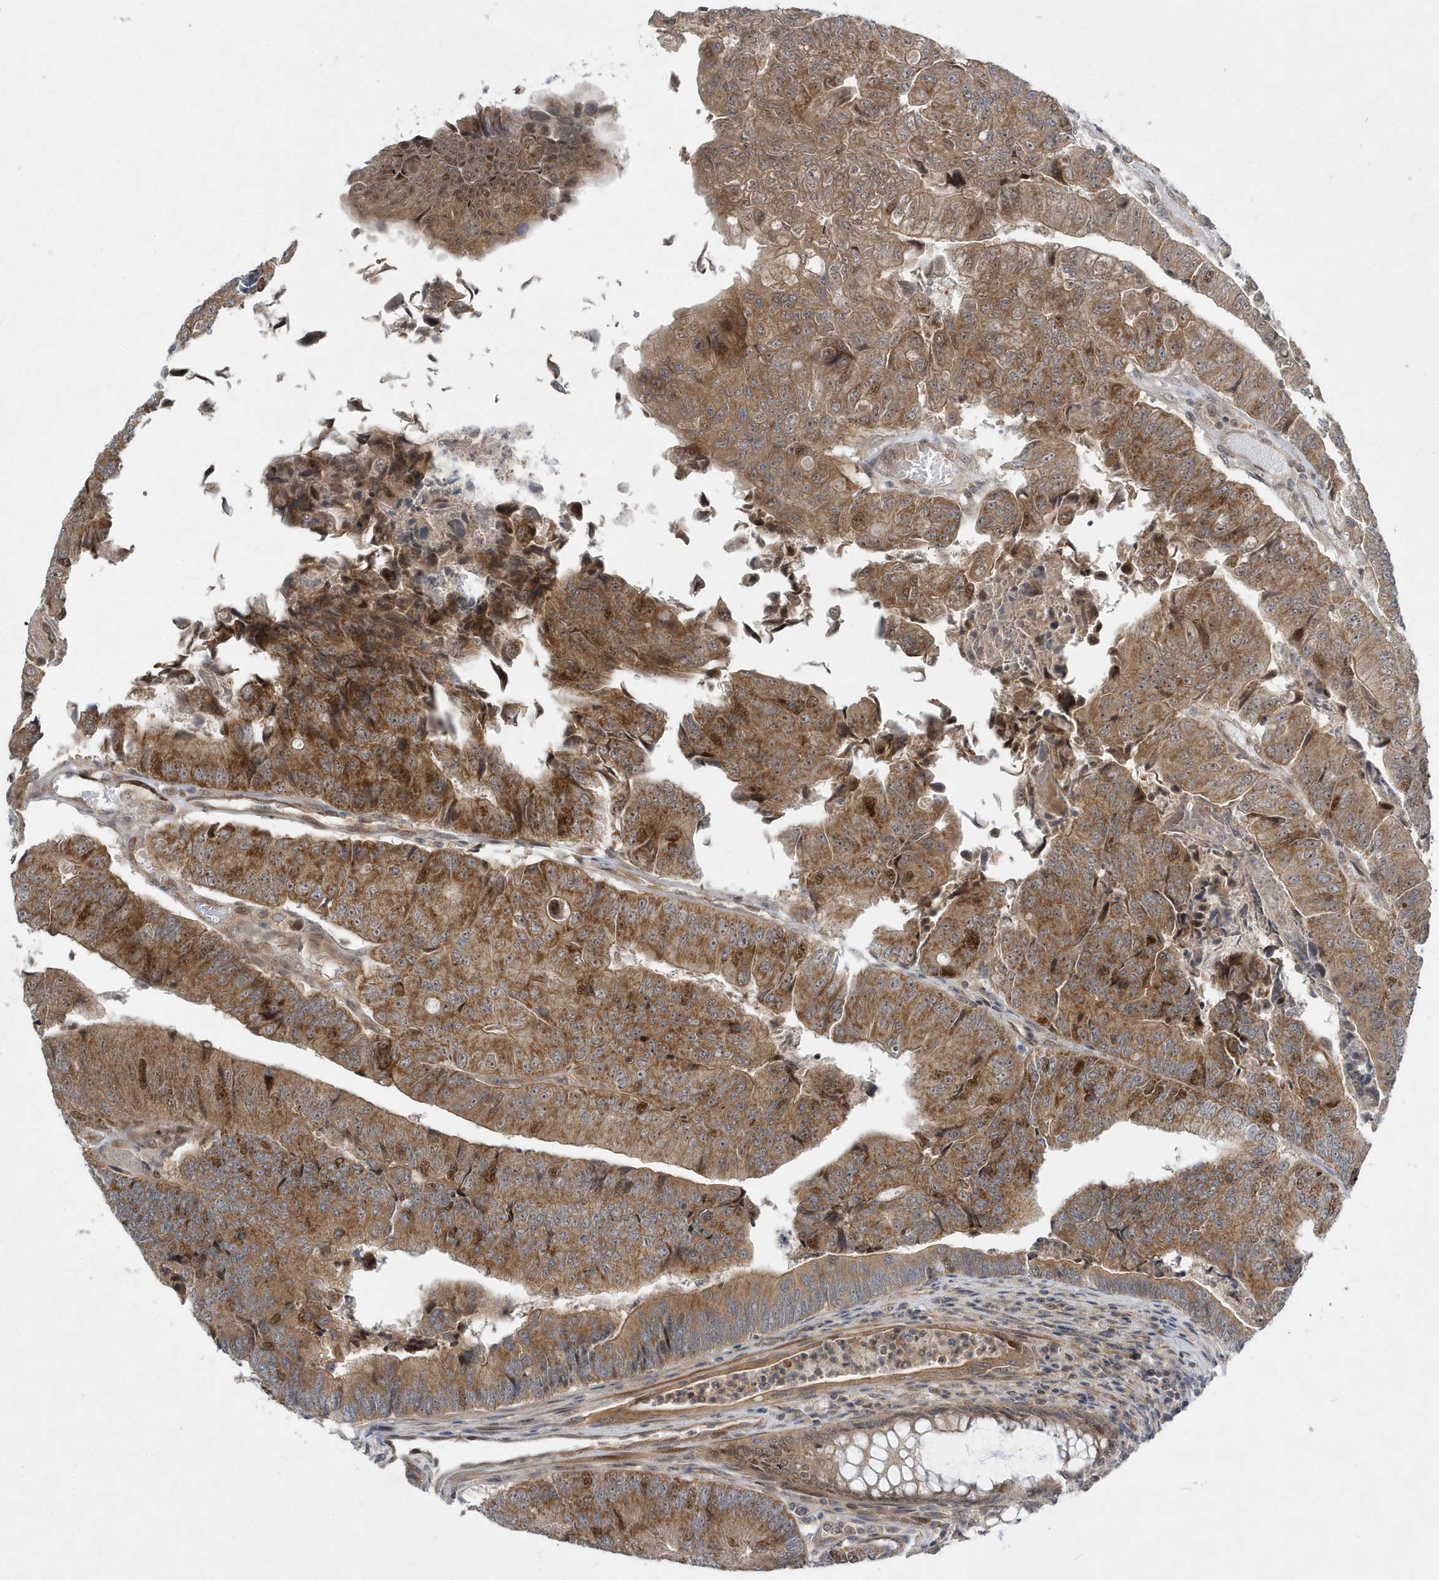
{"staining": {"intensity": "moderate", "quantity": ">75%", "location": "cytoplasmic/membranous,nuclear"}, "tissue": "colorectal cancer", "cell_type": "Tumor cells", "image_type": "cancer", "snomed": [{"axis": "morphology", "description": "Adenocarcinoma, NOS"}, {"axis": "topography", "description": "Colon"}], "caption": "Moderate cytoplasmic/membranous and nuclear positivity for a protein is seen in approximately >75% of tumor cells of colorectal adenocarcinoma using immunohistochemistry (IHC).", "gene": "MXI1", "patient": {"sex": "female", "age": 67}}